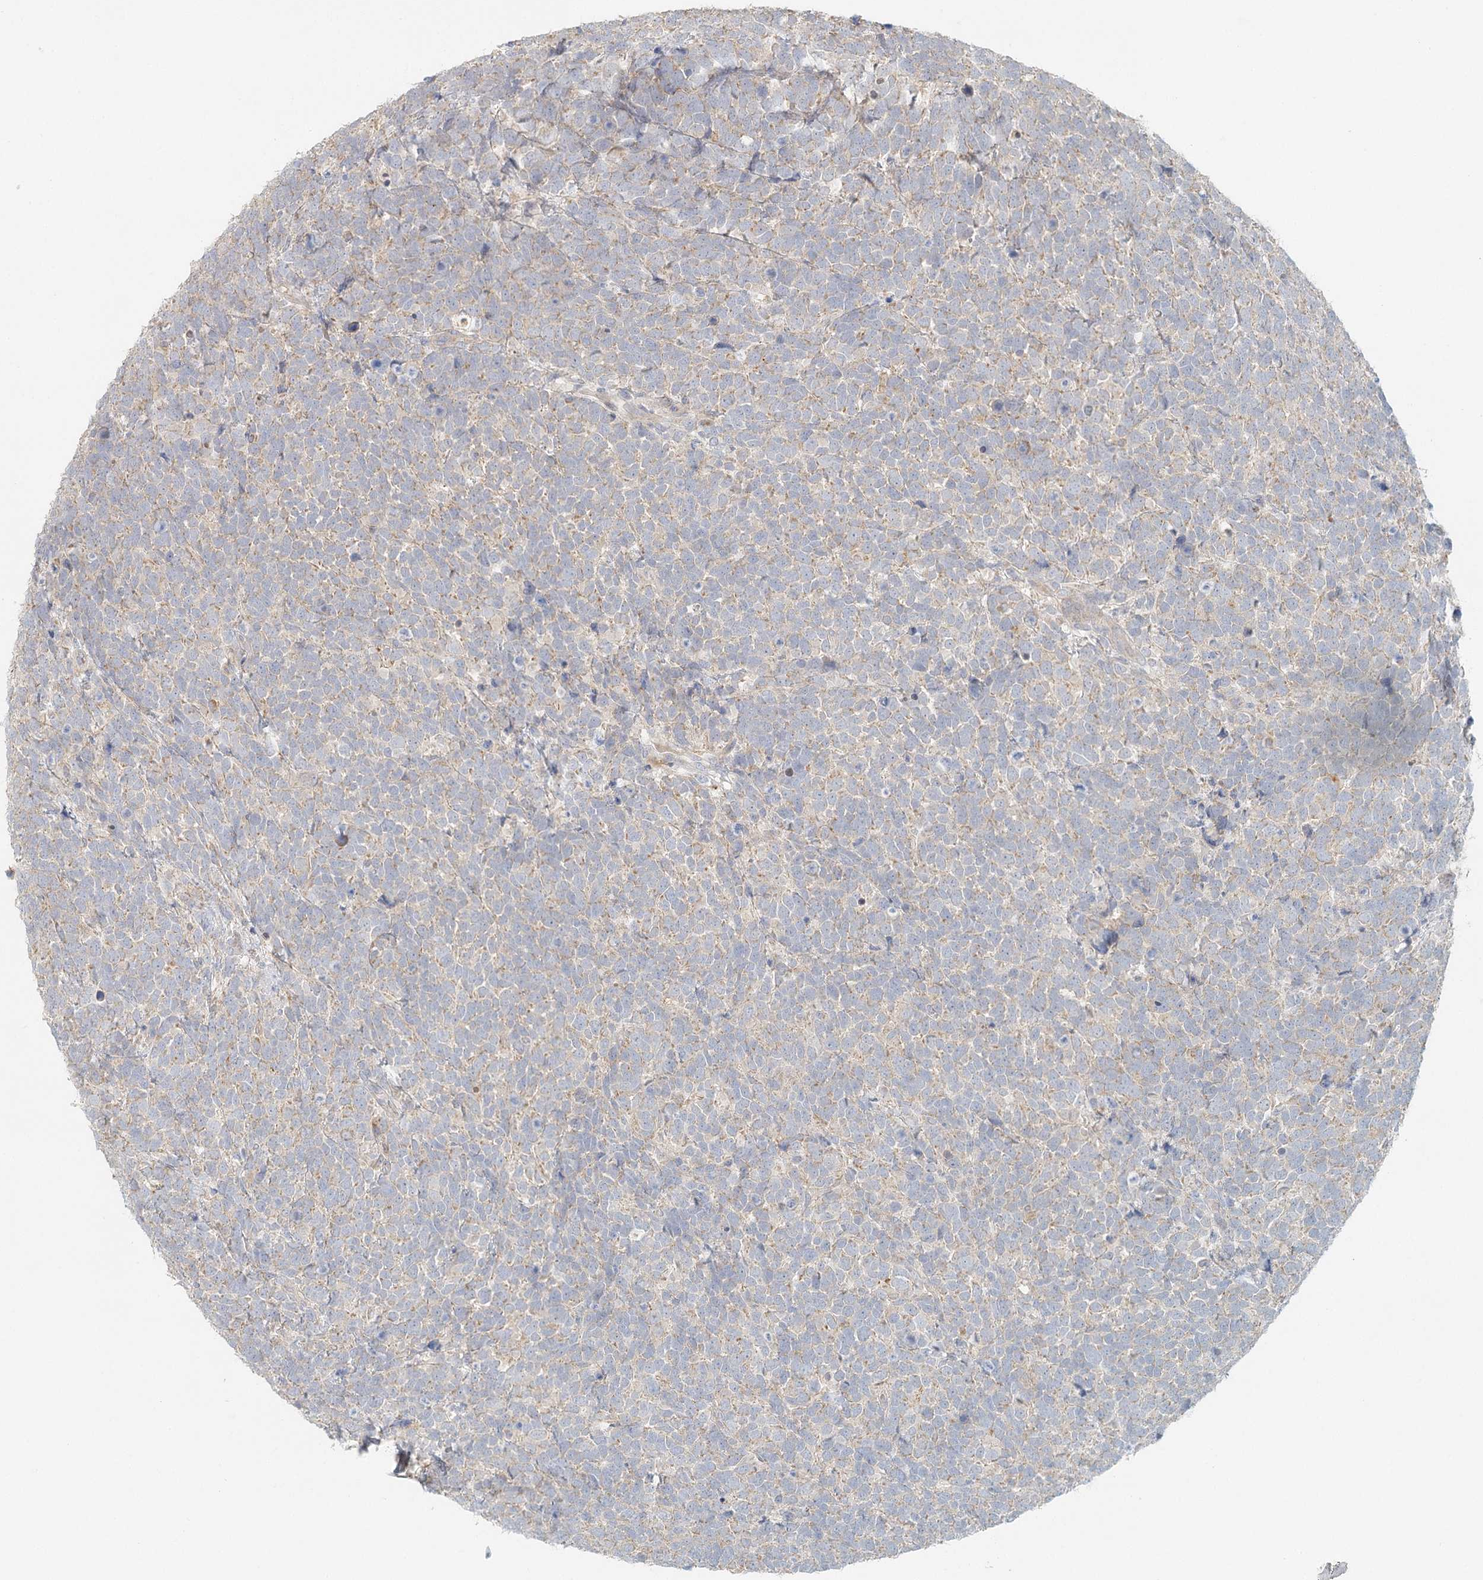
{"staining": {"intensity": "weak", "quantity": "<25%", "location": "cytoplasmic/membranous"}, "tissue": "urothelial cancer", "cell_type": "Tumor cells", "image_type": "cancer", "snomed": [{"axis": "morphology", "description": "Urothelial carcinoma, High grade"}, {"axis": "topography", "description": "Urinary bladder"}], "caption": "High magnification brightfield microscopy of urothelial cancer stained with DAB (3,3'-diaminobenzidine) (brown) and counterstained with hematoxylin (blue): tumor cells show no significant positivity.", "gene": "VSIG1", "patient": {"sex": "female", "age": 82}}